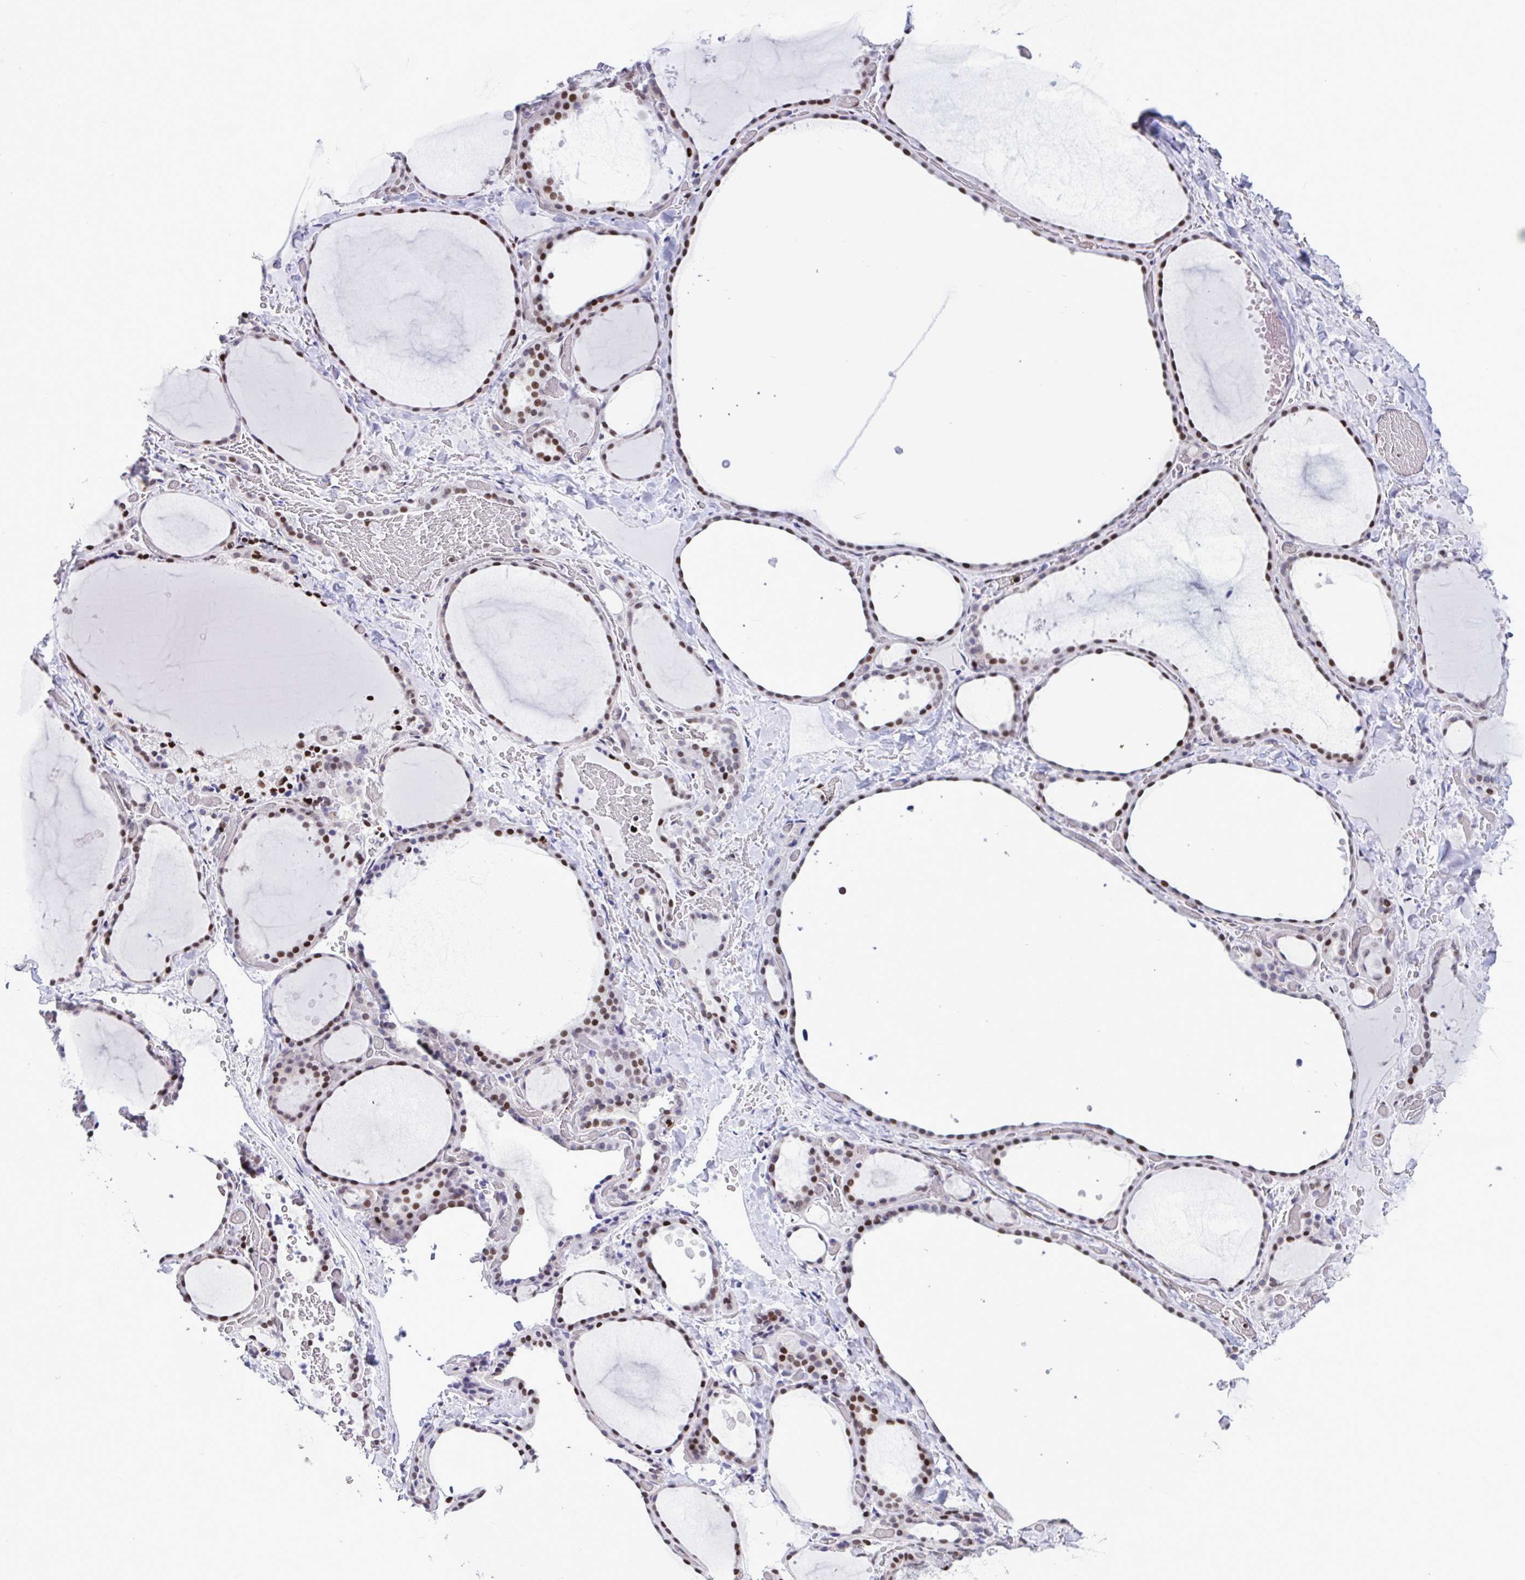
{"staining": {"intensity": "moderate", "quantity": "25%-75%", "location": "nuclear"}, "tissue": "thyroid gland", "cell_type": "Glandular cells", "image_type": "normal", "snomed": [{"axis": "morphology", "description": "Normal tissue, NOS"}, {"axis": "topography", "description": "Thyroid gland"}], "caption": "An image of thyroid gland stained for a protein displays moderate nuclear brown staining in glandular cells. The protein is shown in brown color, while the nuclei are stained blue.", "gene": "HMGB2", "patient": {"sex": "female", "age": 36}}